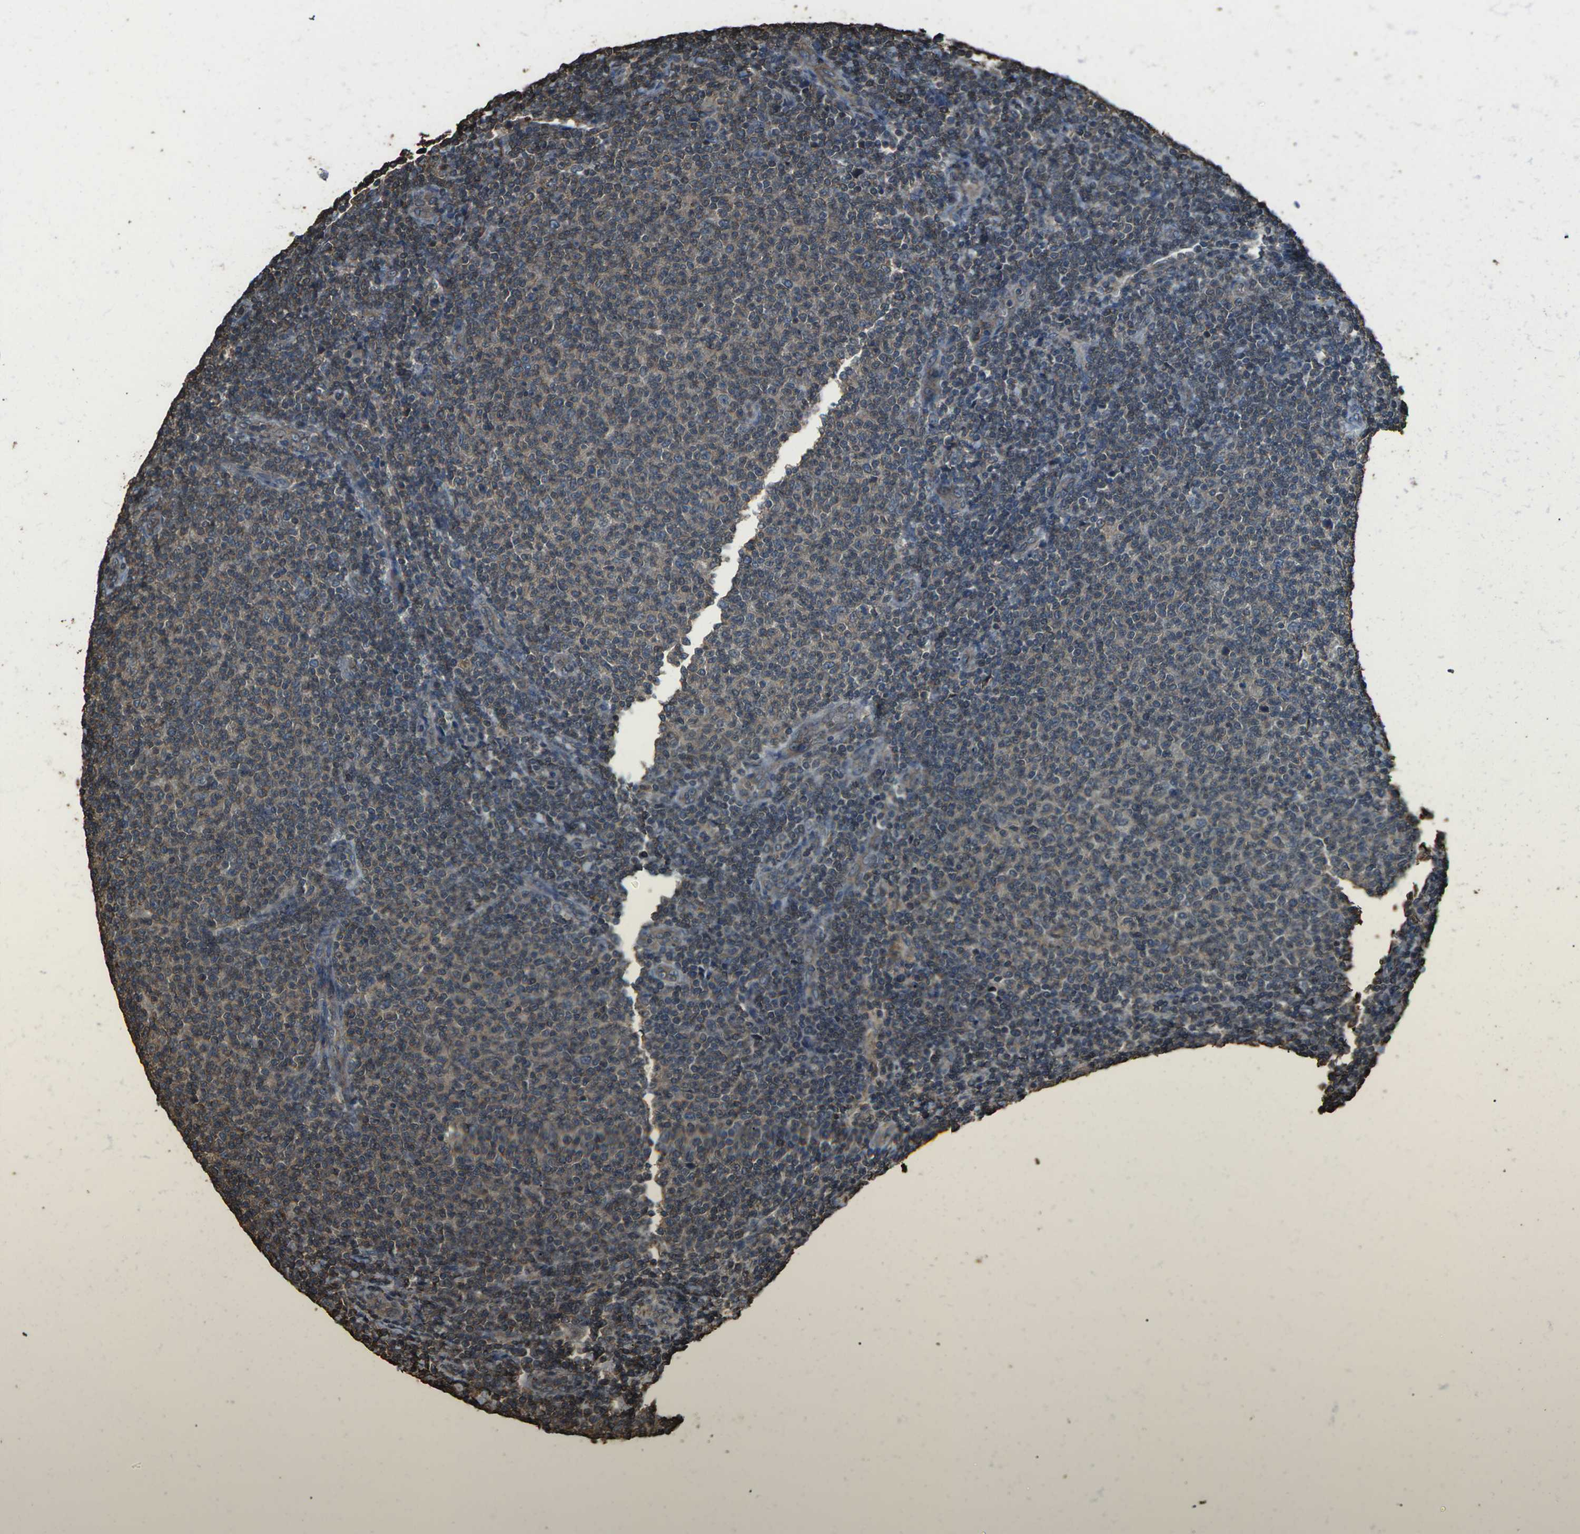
{"staining": {"intensity": "weak", "quantity": "<25%", "location": "cytoplasmic/membranous"}, "tissue": "lymphoma", "cell_type": "Tumor cells", "image_type": "cancer", "snomed": [{"axis": "morphology", "description": "Malignant lymphoma, non-Hodgkin's type, Low grade"}, {"axis": "topography", "description": "Lymph node"}], "caption": "The histopathology image exhibits no staining of tumor cells in low-grade malignant lymphoma, non-Hodgkin's type.", "gene": "DHPS", "patient": {"sex": "male", "age": 66}}